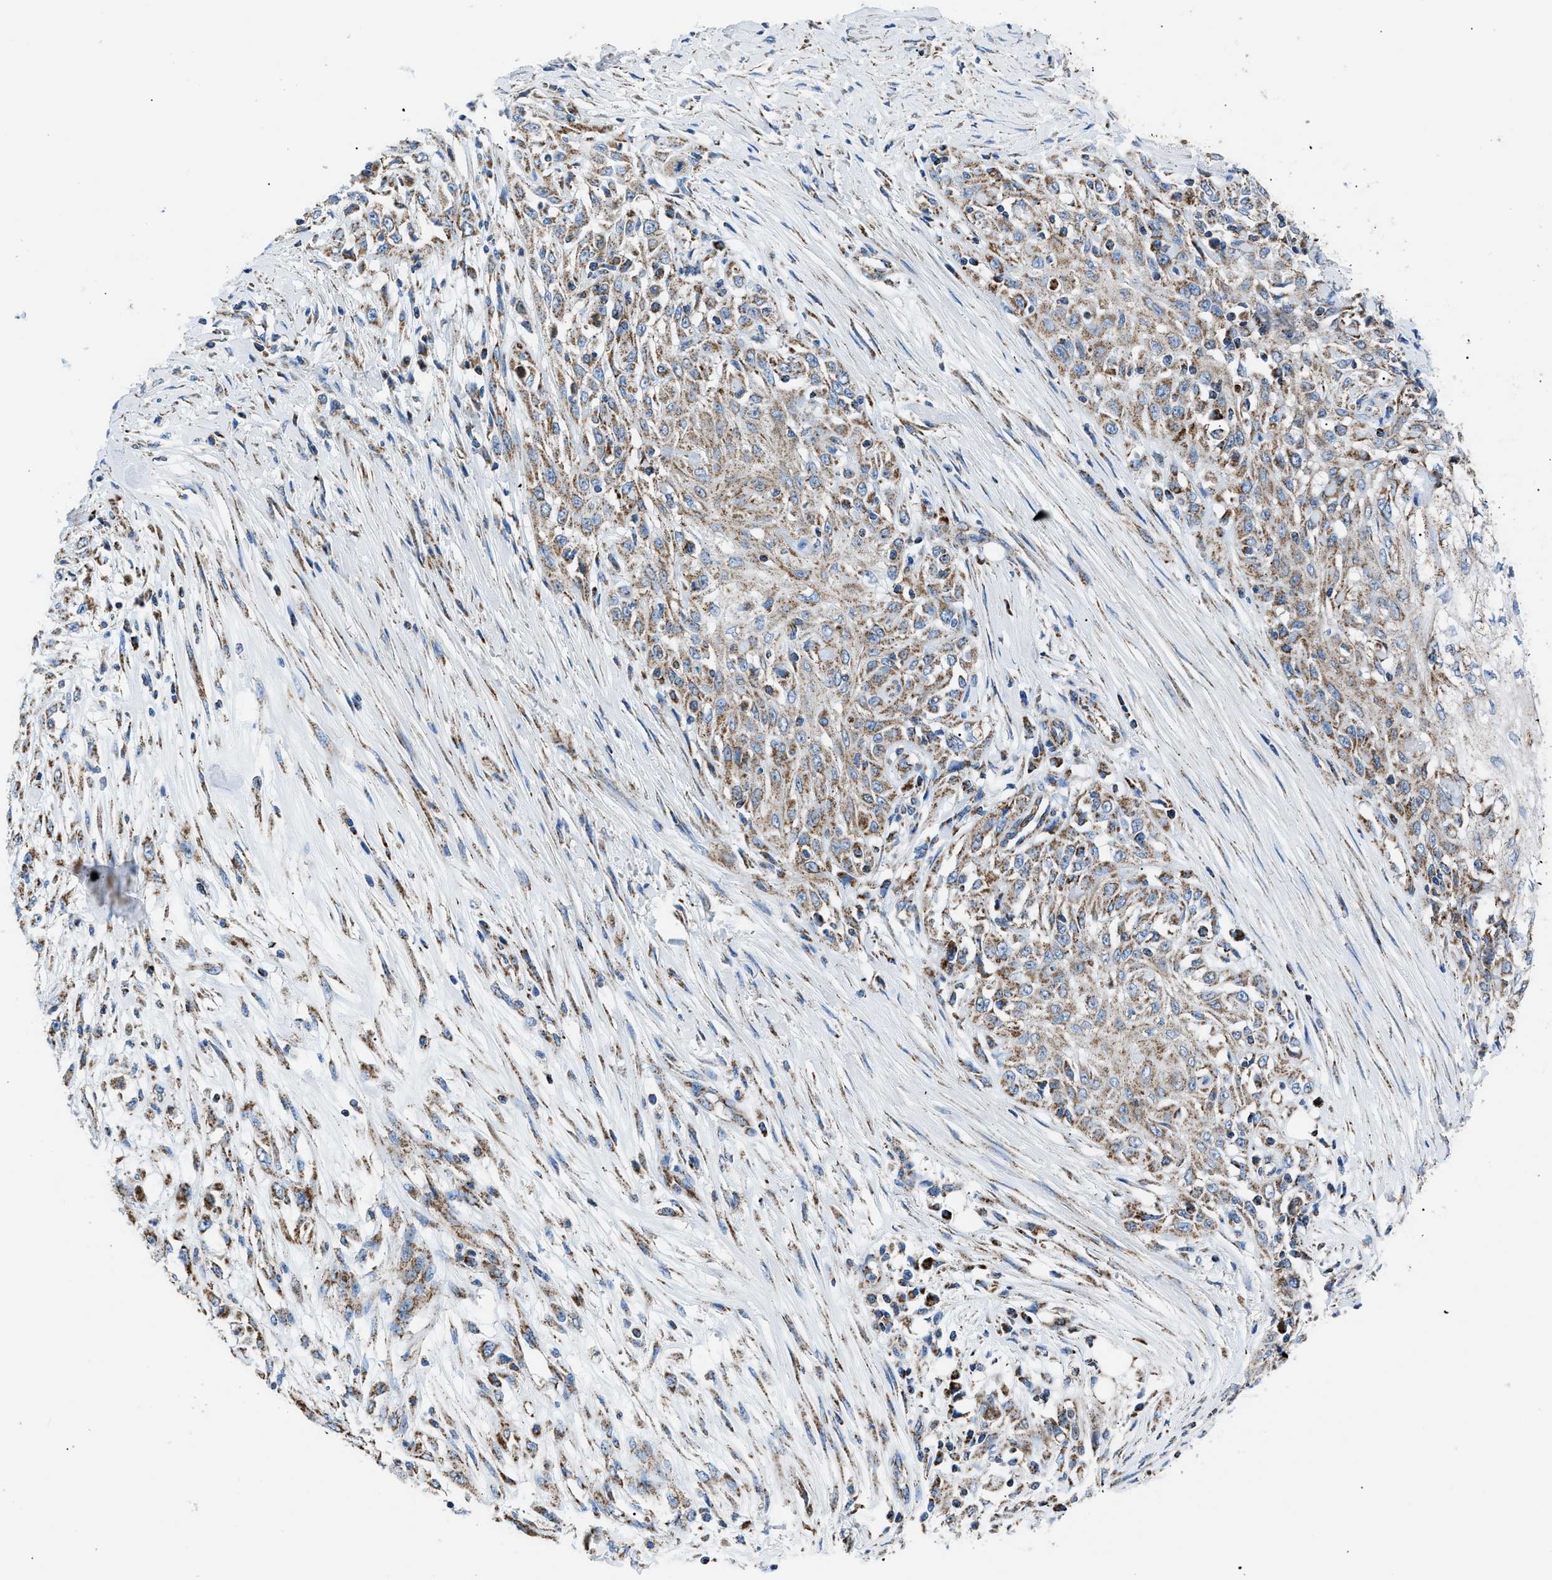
{"staining": {"intensity": "weak", "quantity": ">75%", "location": "cytoplasmic/membranous"}, "tissue": "skin cancer", "cell_type": "Tumor cells", "image_type": "cancer", "snomed": [{"axis": "morphology", "description": "Squamous cell carcinoma, NOS"}, {"axis": "morphology", "description": "Squamous cell carcinoma, metastatic, NOS"}, {"axis": "topography", "description": "Skin"}, {"axis": "topography", "description": "Lymph node"}], "caption": "Tumor cells show weak cytoplasmic/membranous expression in approximately >75% of cells in metastatic squamous cell carcinoma (skin).", "gene": "PHB2", "patient": {"sex": "male", "age": 75}}